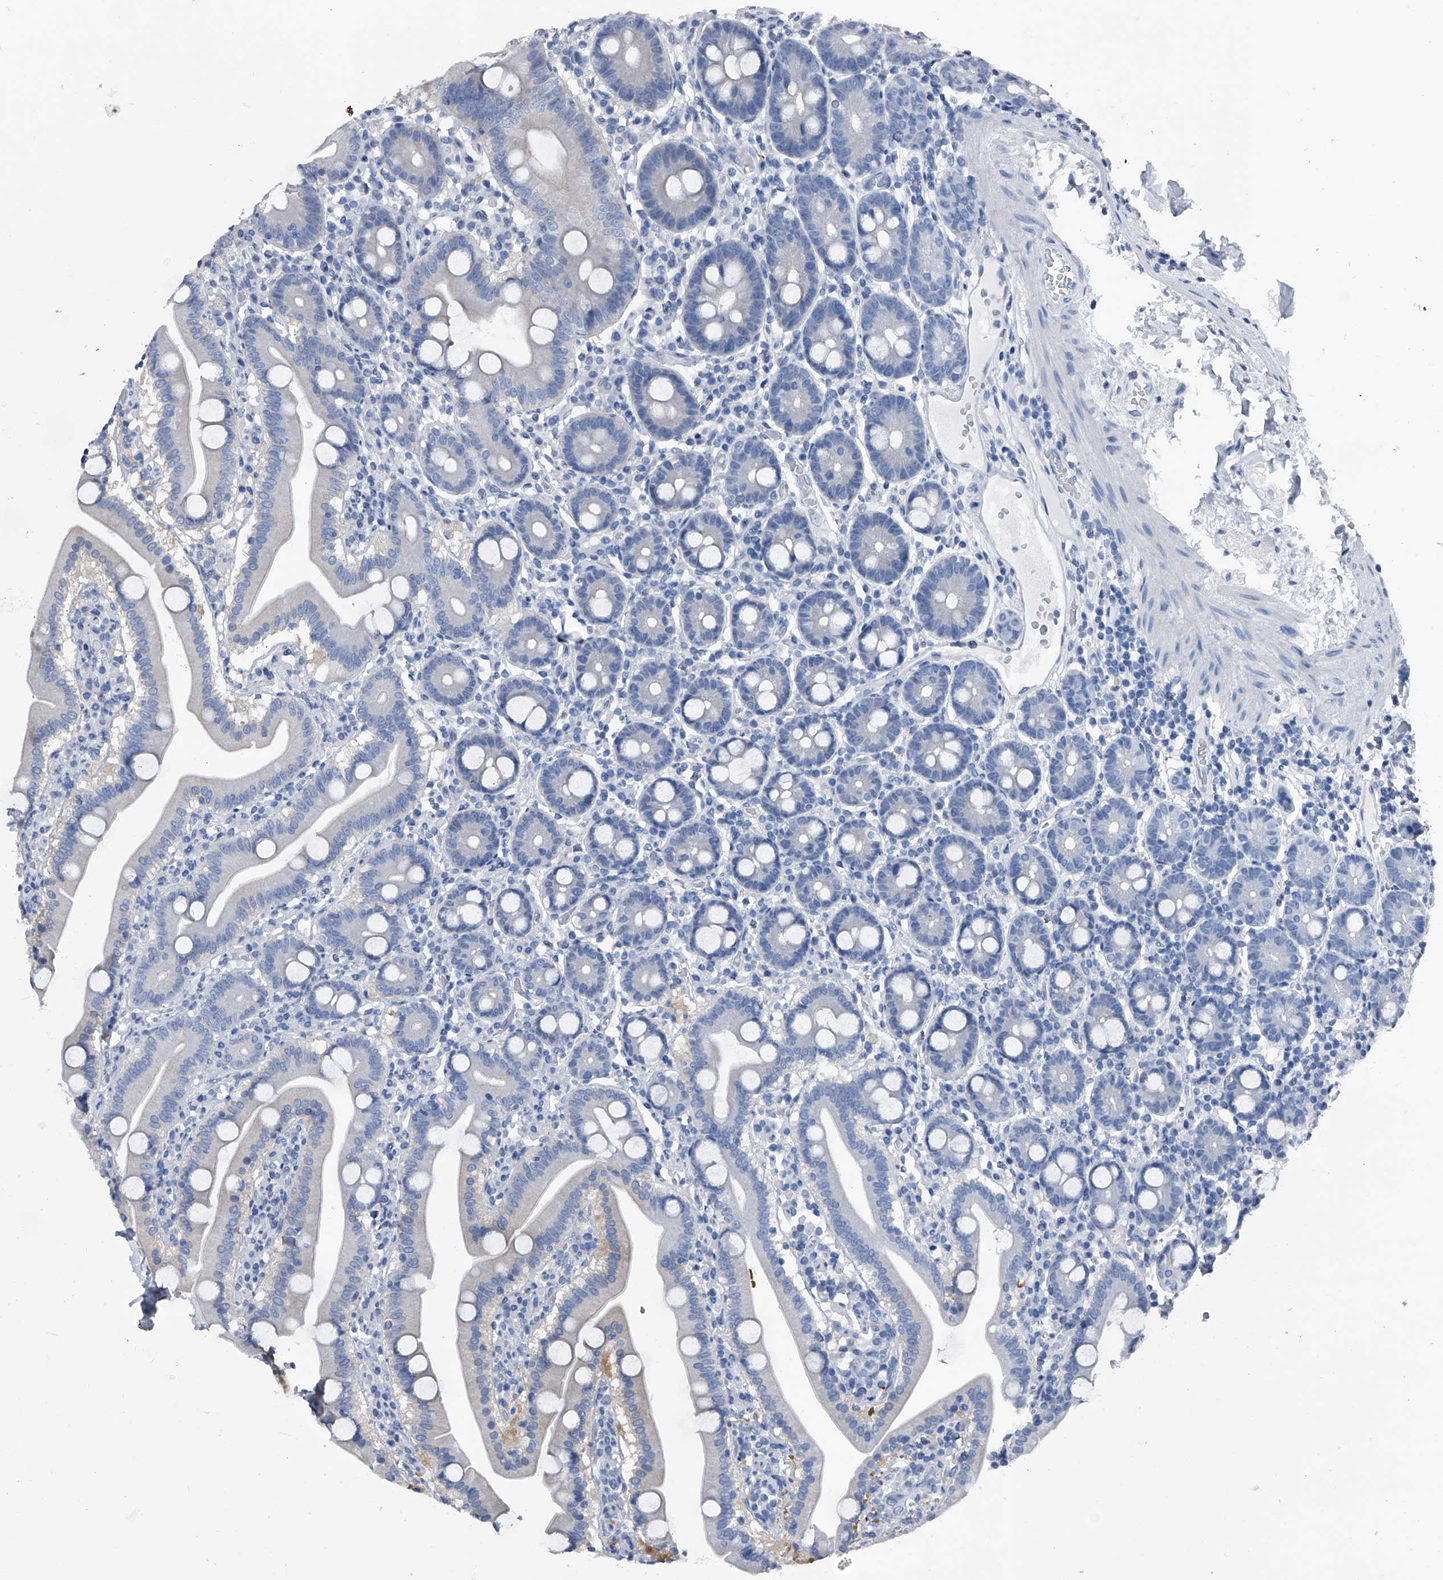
{"staining": {"intensity": "negative", "quantity": "none", "location": "none"}, "tissue": "duodenum", "cell_type": "Glandular cells", "image_type": "normal", "snomed": [{"axis": "morphology", "description": "Normal tissue, NOS"}, {"axis": "topography", "description": "Duodenum"}], "caption": "An image of human duodenum is negative for staining in glandular cells. The staining is performed using DAB brown chromogen with nuclei counter-stained in using hematoxylin.", "gene": "KIF13A", "patient": {"sex": "male", "age": 55}}